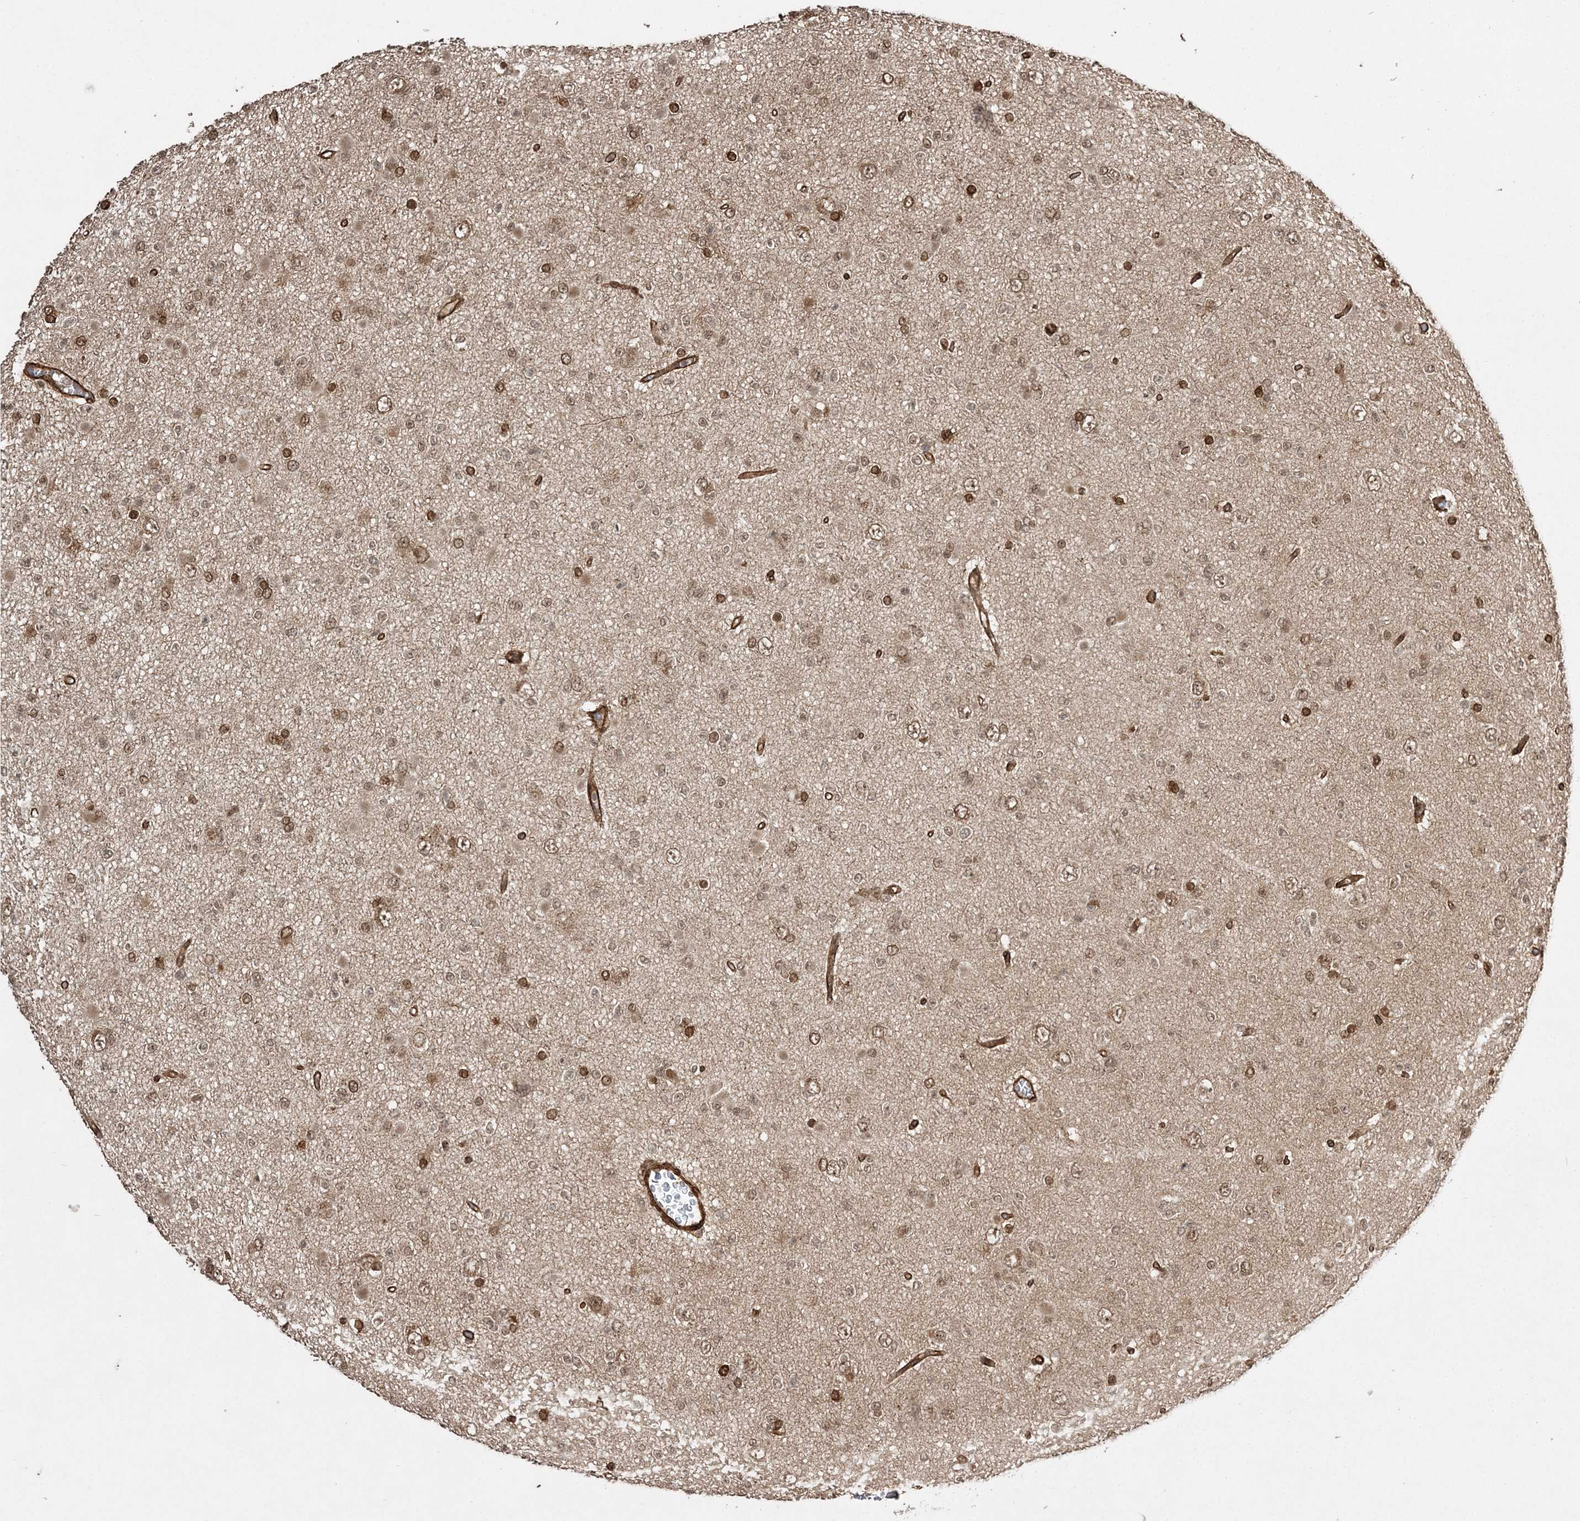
{"staining": {"intensity": "moderate", "quantity": ">75%", "location": "nuclear"}, "tissue": "glioma", "cell_type": "Tumor cells", "image_type": "cancer", "snomed": [{"axis": "morphology", "description": "Glioma, malignant, Low grade"}, {"axis": "topography", "description": "Brain"}], "caption": "Immunohistochemical staining of human glioma demonstrates moderate nuclear protein expression in about >75% of tumor cells.", "gene": "ETAA1", "patient": {"sex": "female", "age": 22}}